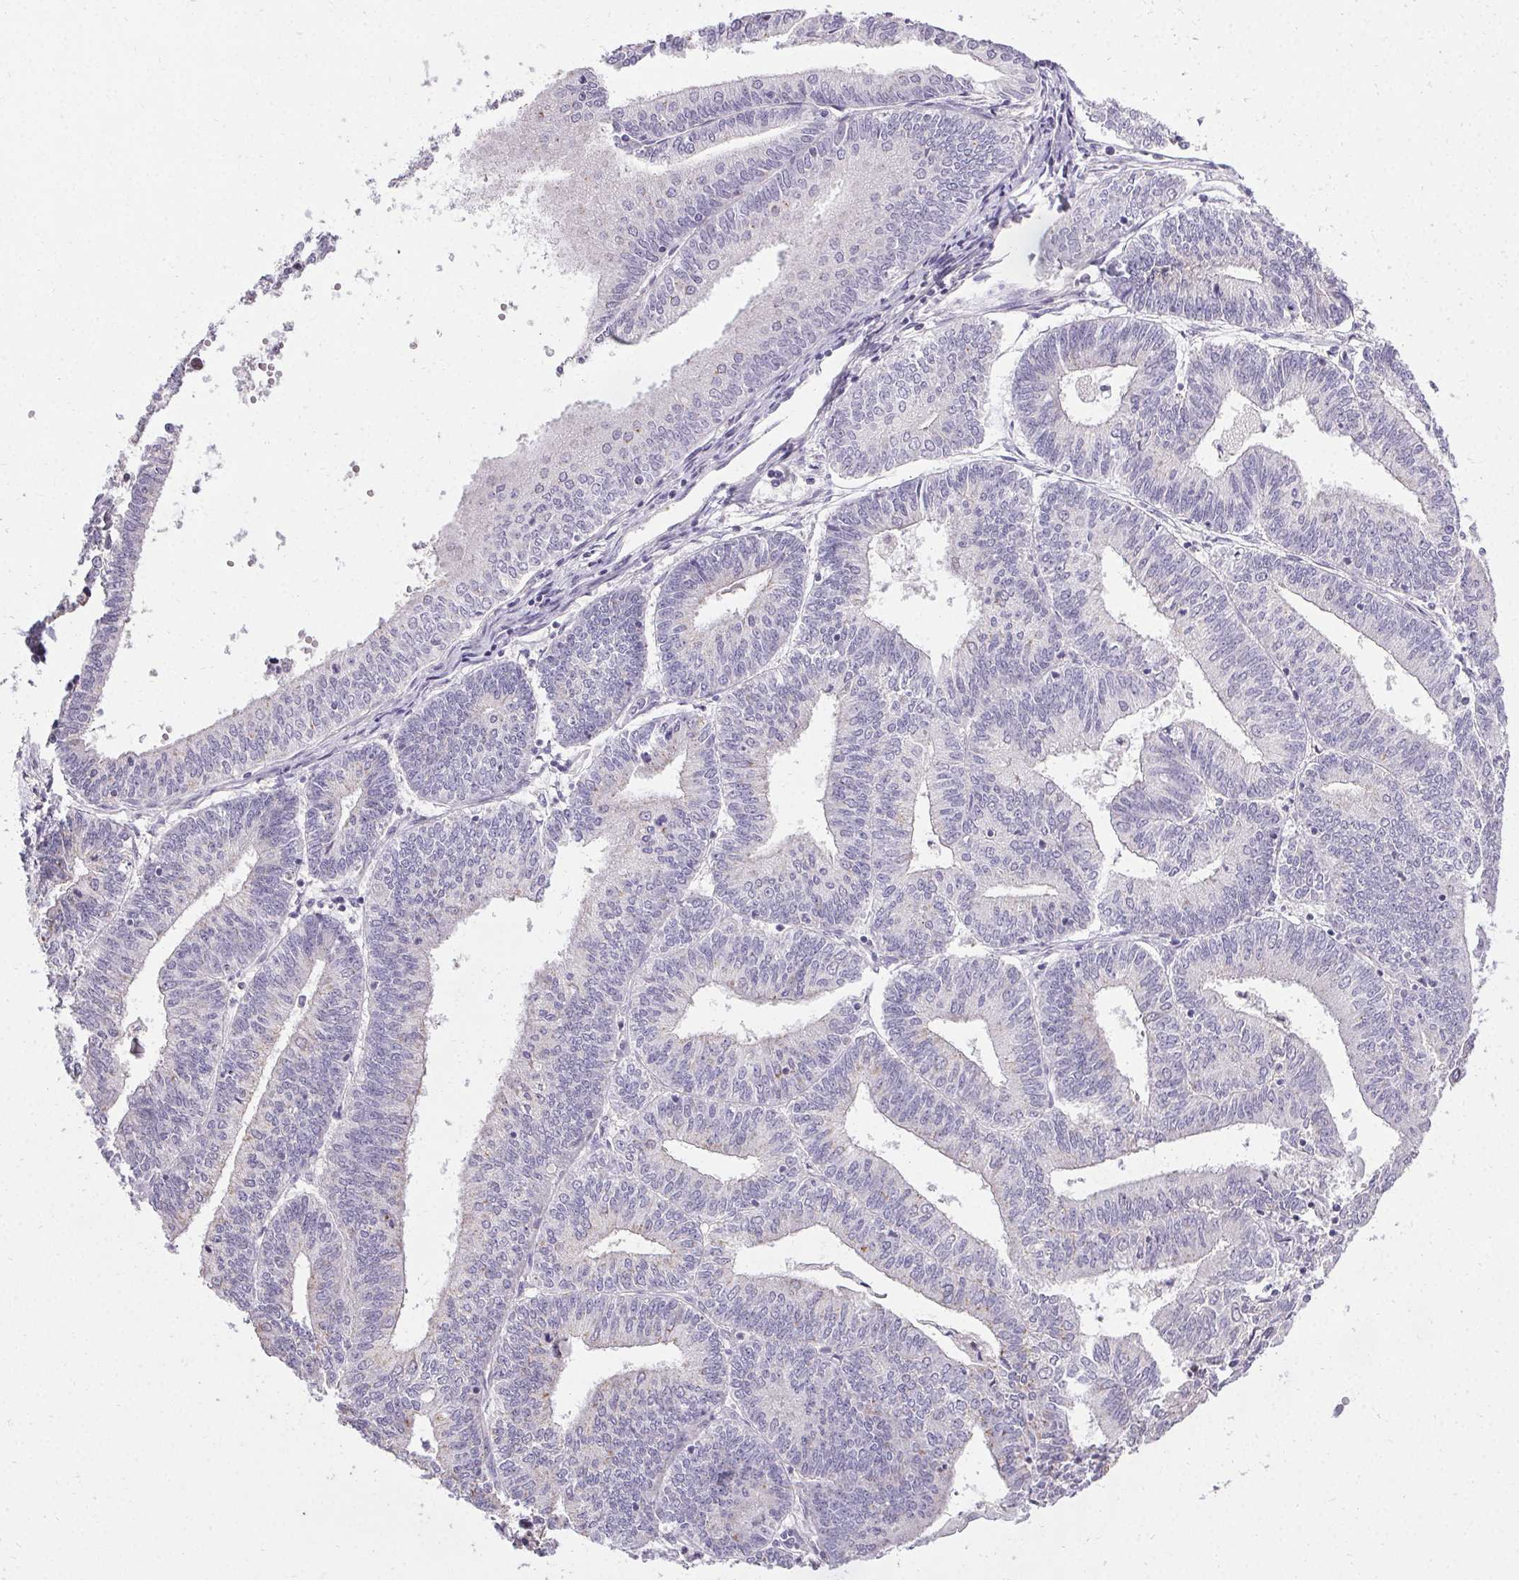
{"staining": {"intensity": "negative", "quantity": "none", "location": "none"}, "tissue": "endometrial cancer", "cell_type": "Tumor cells", "image_type": "cancer", "snomed": [{"axis": "morphology", "description": "Adenocarcinoma, NOS"}, {"axis": "topography", "description": "Endometrium"}], "caption": "The micrograph exhibits no staining of tumor cells in adenocarcinoma (endometrial).", "gene": "PMEL", "patient": {"sex": "female", "age": 61}}